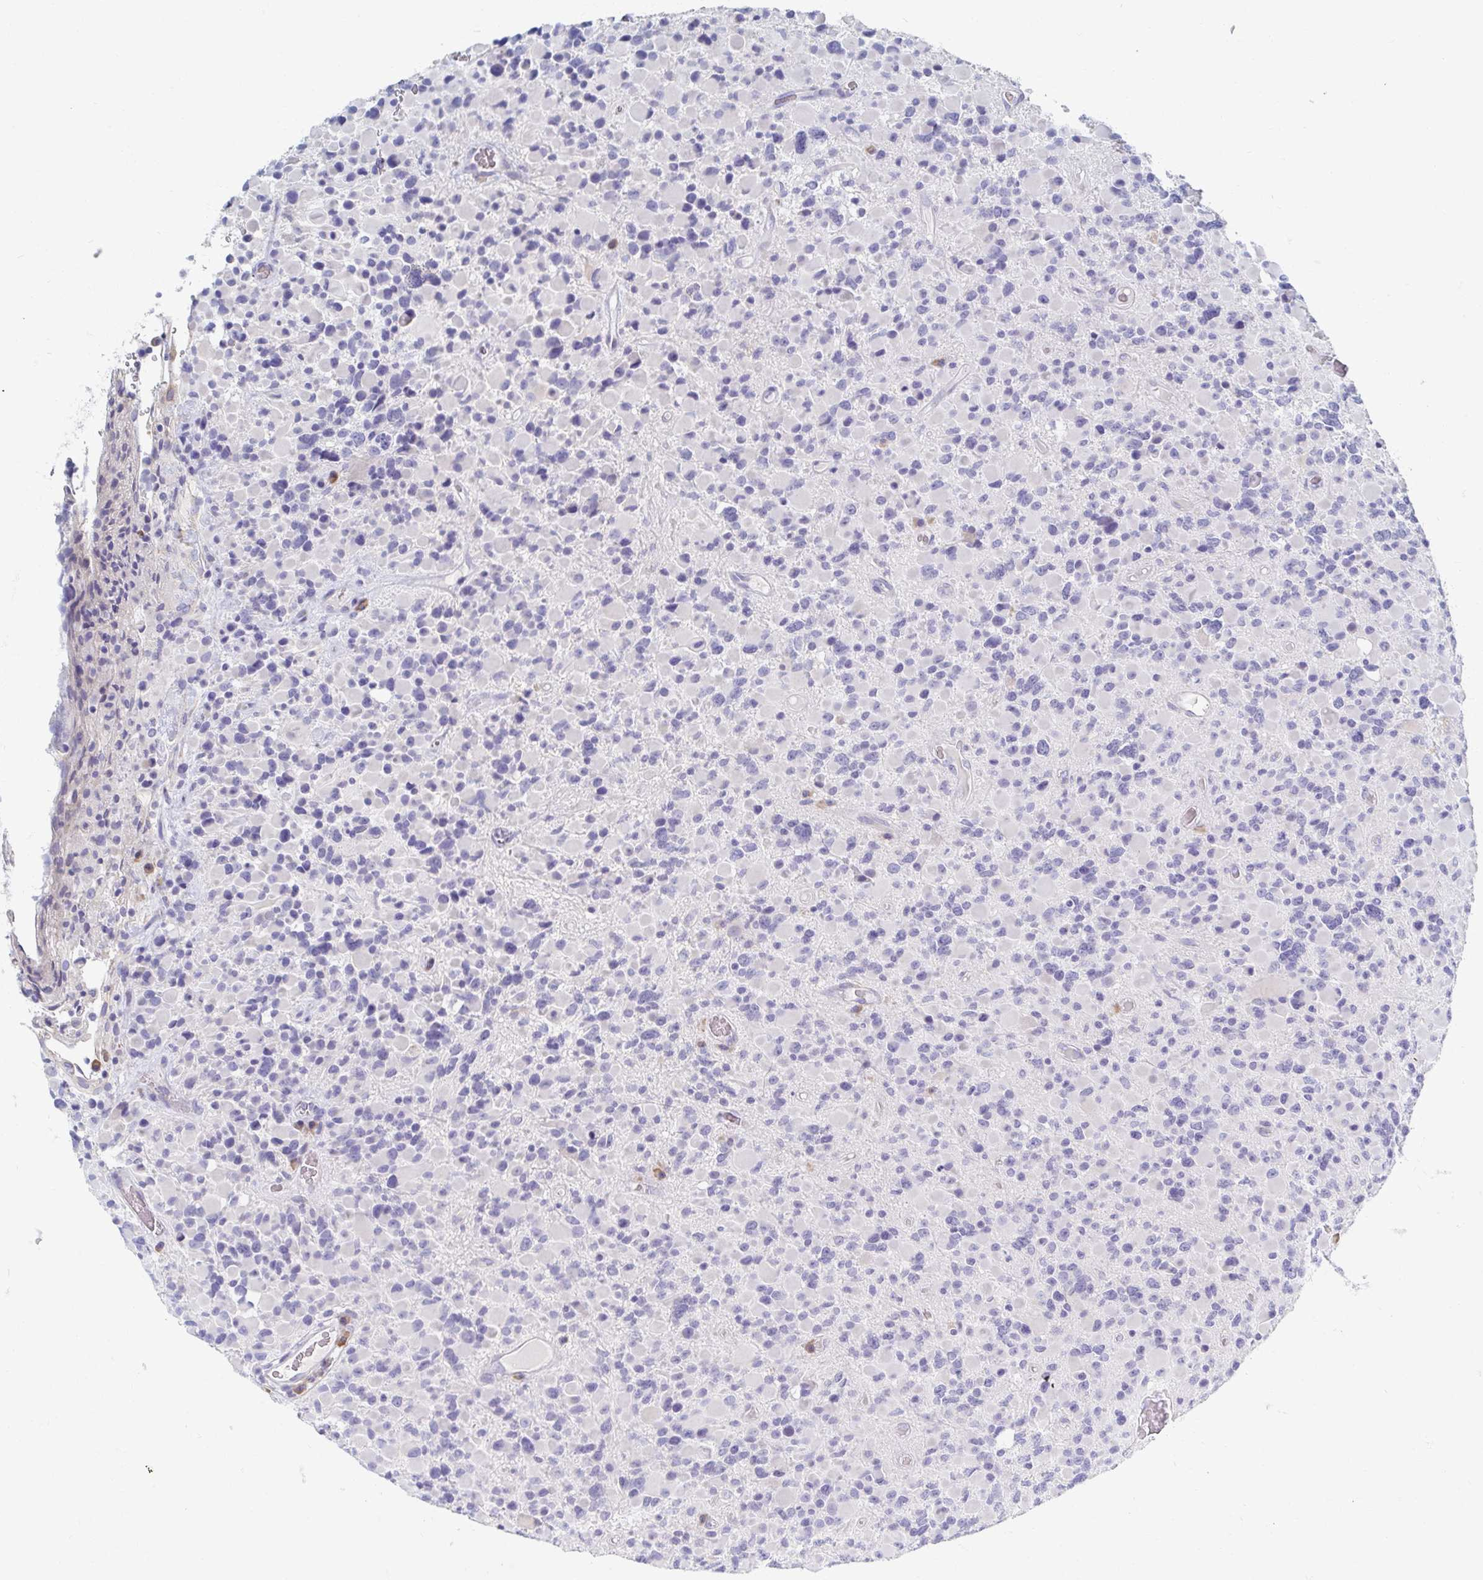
{"staining": {"intensity": "negative", "quantity": "none", "location": "none"}, "tissue": "glioma", "cell_type": "Tumor cells", "image_type": "cancer", "snomed": [{"axis": "morphology", "description": "Glioma, malignant, High grade"}, {"axis": "topography", "description": "Brain"}], "caption": "The image exhibits no significant positivity in tumor cells of glioma.", "gene": "MYLK2", "patient": {"sex": "female", "age": 40}}